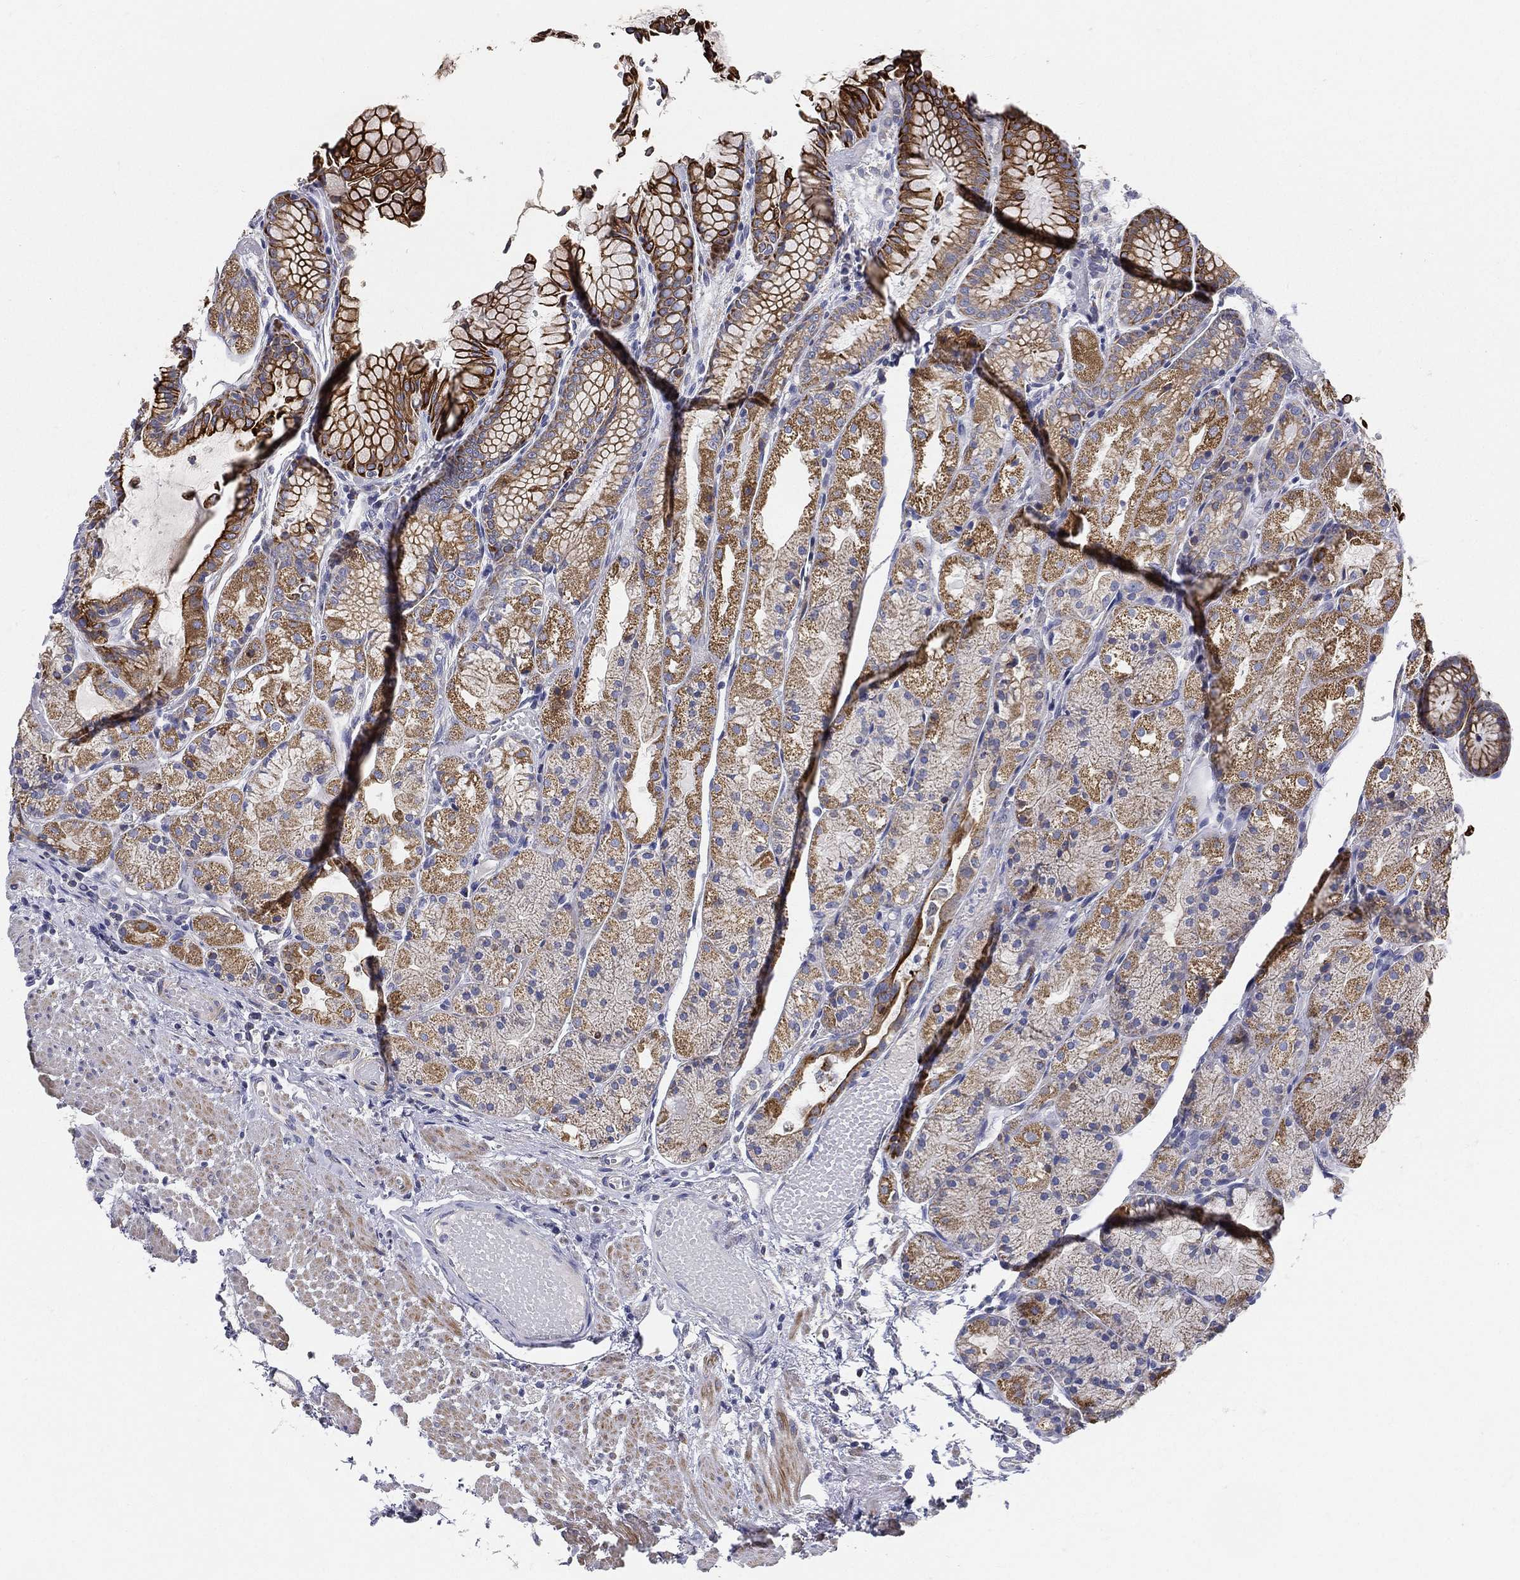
{"staining": {"intensity": "strong", "quantity": "25%-75%", "location": "cytoplasmic/membranous"}, "tissue": "stomach", "cell_type": "Glandular cells", "image_type": "normal", "snomed": [{"axis": "morphology", "description": "Normal tissue, NOS"}, {"axis": "topography", "description": "Stomach, upper"}], "caption": "This histopathology image demonstrates IHC staining of benign human stomach, with high strong cytoplasmic/membranous staining in about 25%-75% of glandular cells.", "gene": "PWWP3A", "patient": {"sex": "male", "age": 72}}